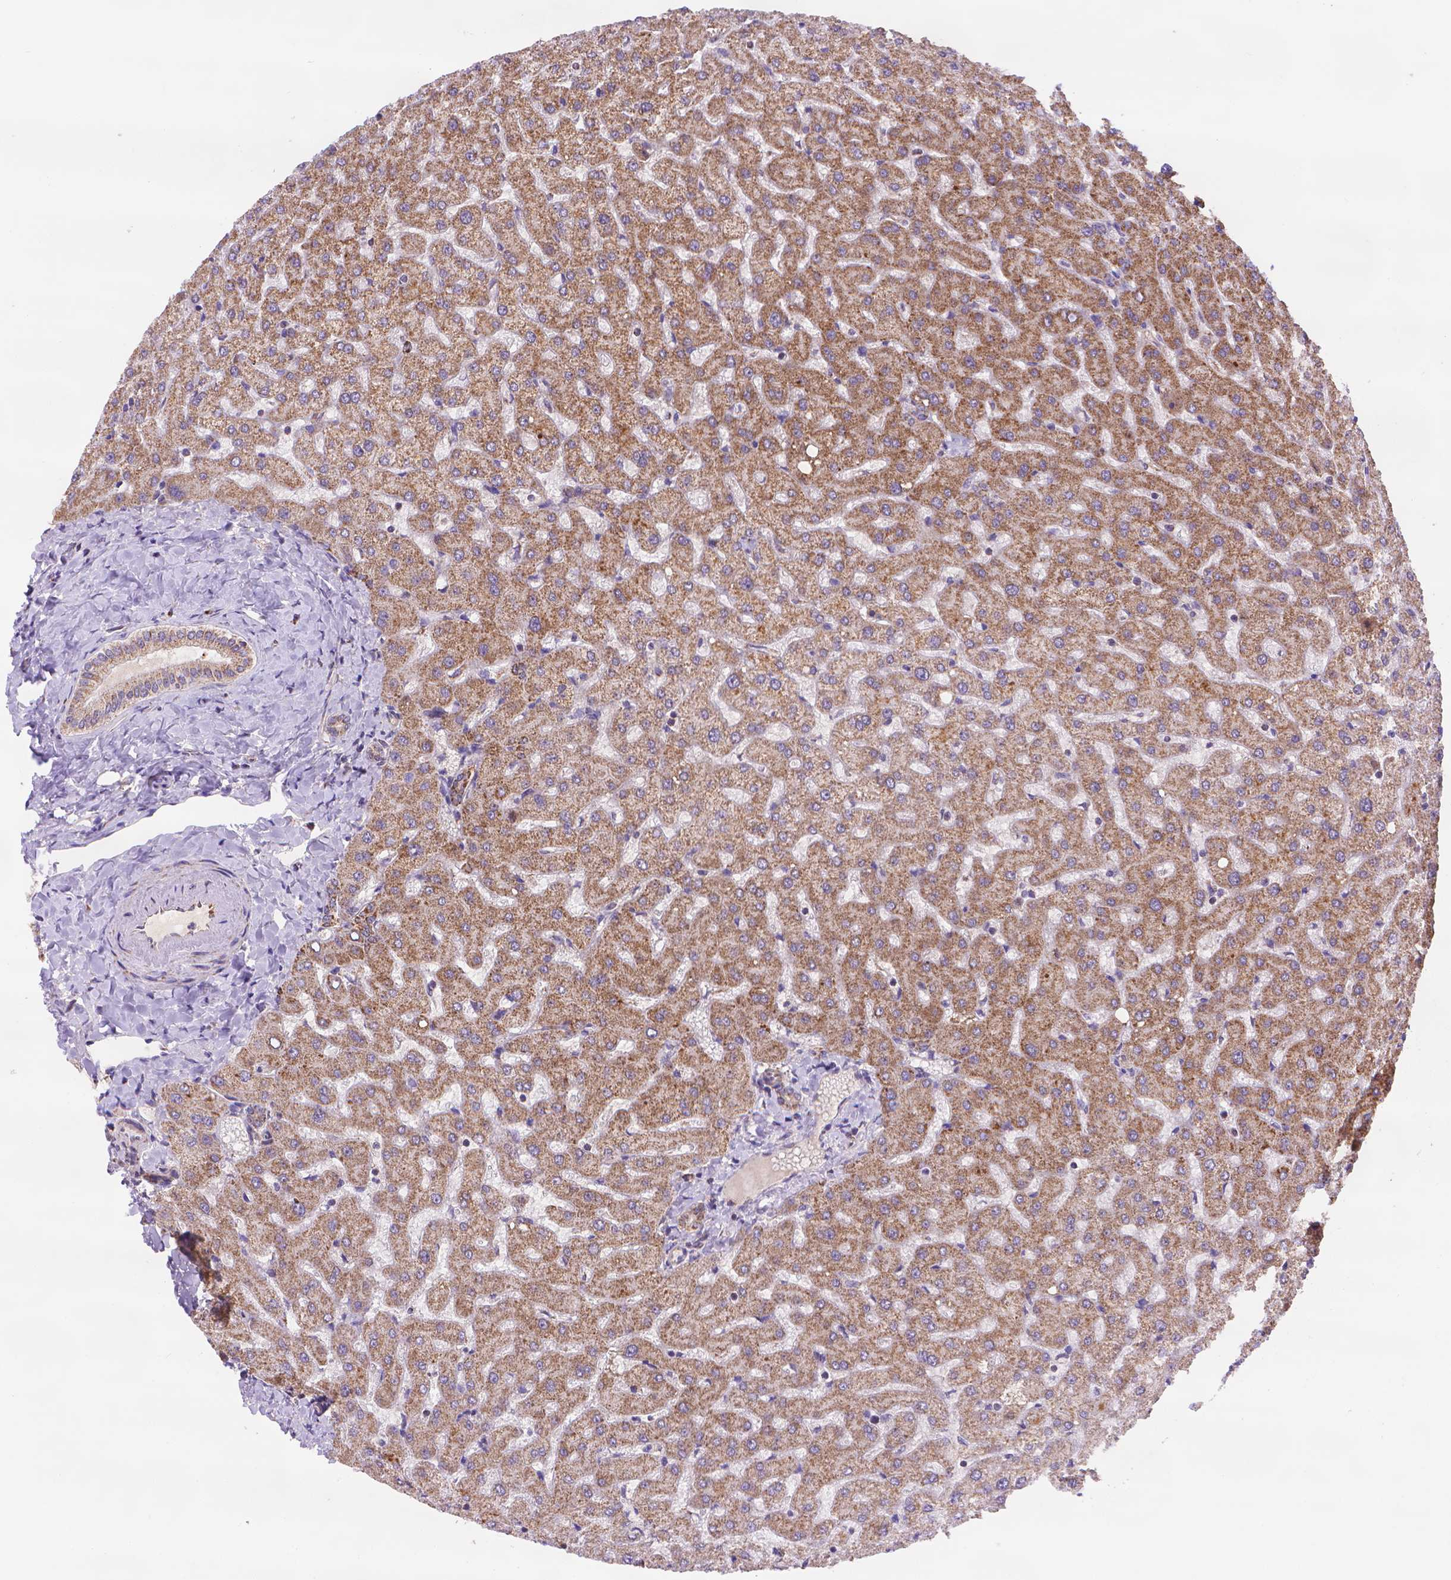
{"staining": {"intensity": "weak", "quantity": ">75%", "location": "cytoplasmic/membranous"}, "tissue": "liver", "cell_type": "Cholangiocytes", "image_type": "normal", "snomed": [{"axis": "morphology", "description": "Normal tissue, NOS"}, {"axis": "topography", "description": "Liver"}], "caption": "Immunohistochemistry micrograph of normal liver: liver stained using immunohistochemistry (IHC) exhibits low levels of weak protein expression localized specifically in the cytoplasmic/membranous of cholangiocytes, appearing as a cytoplasmic/membranous brown color.", "gene": "CYYR1", "patient": {"sex": "female", "age": 50}}